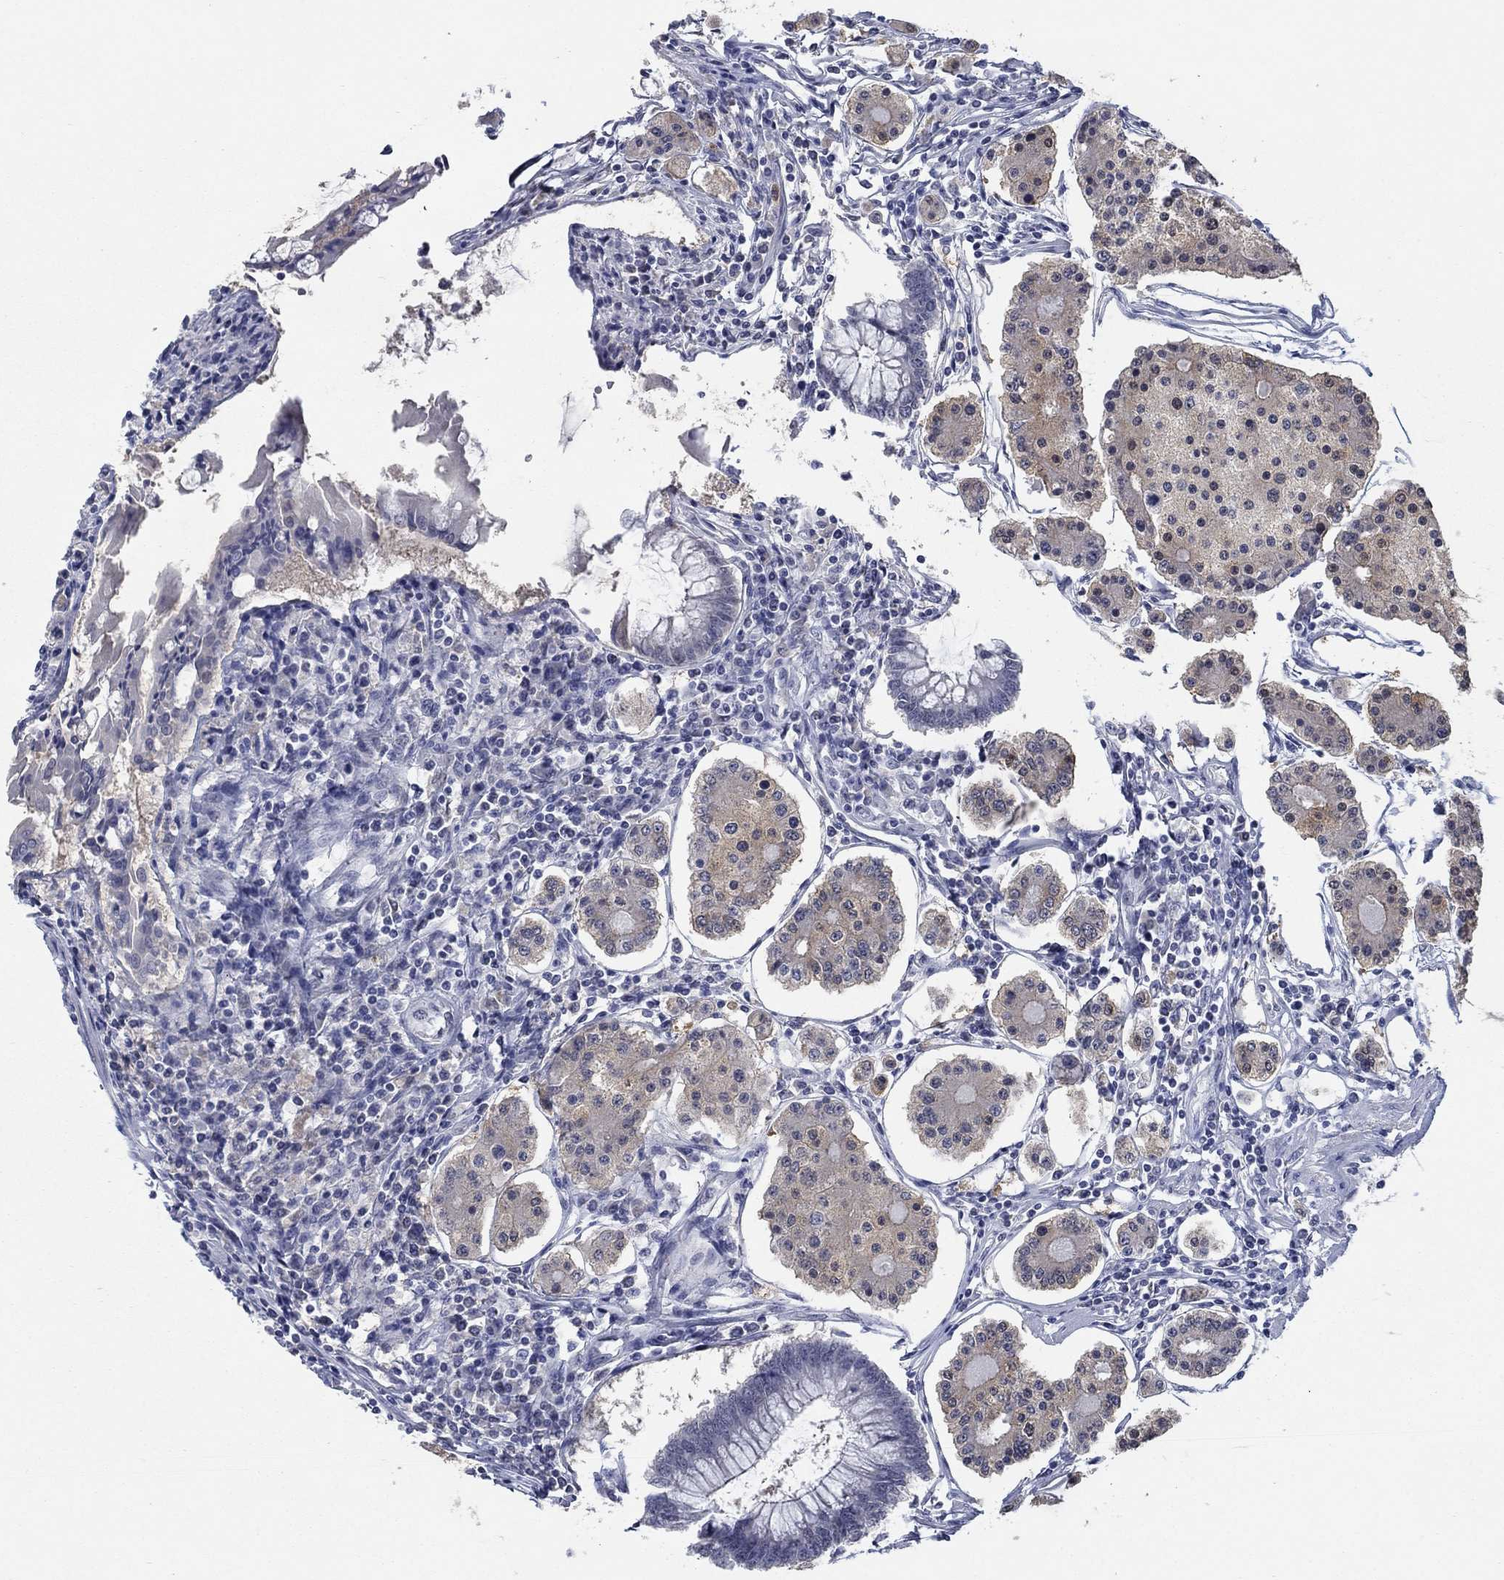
{"staining": {"intensity": "weak", "quantity": "25%-75%", "location": "cytoplasmic/membranous"}, "tissue": "carcinoid", "cell_type": "Tumor cells", "image_type": "cancer", "snomed": [{"axis": "morphology", "description": "Carcinoid, malignant, NOS"}, {"axis": "topography", "description": "Small intestine"}], "caption": "Carcinoid was stained to show a protein in brown. There is low levels of weak cytoplasmic/membranous expression in about 25%-75% of tumor cells.", "gene": "ATP6V1G2", "patient": {"sex": "female", "age": 65}}